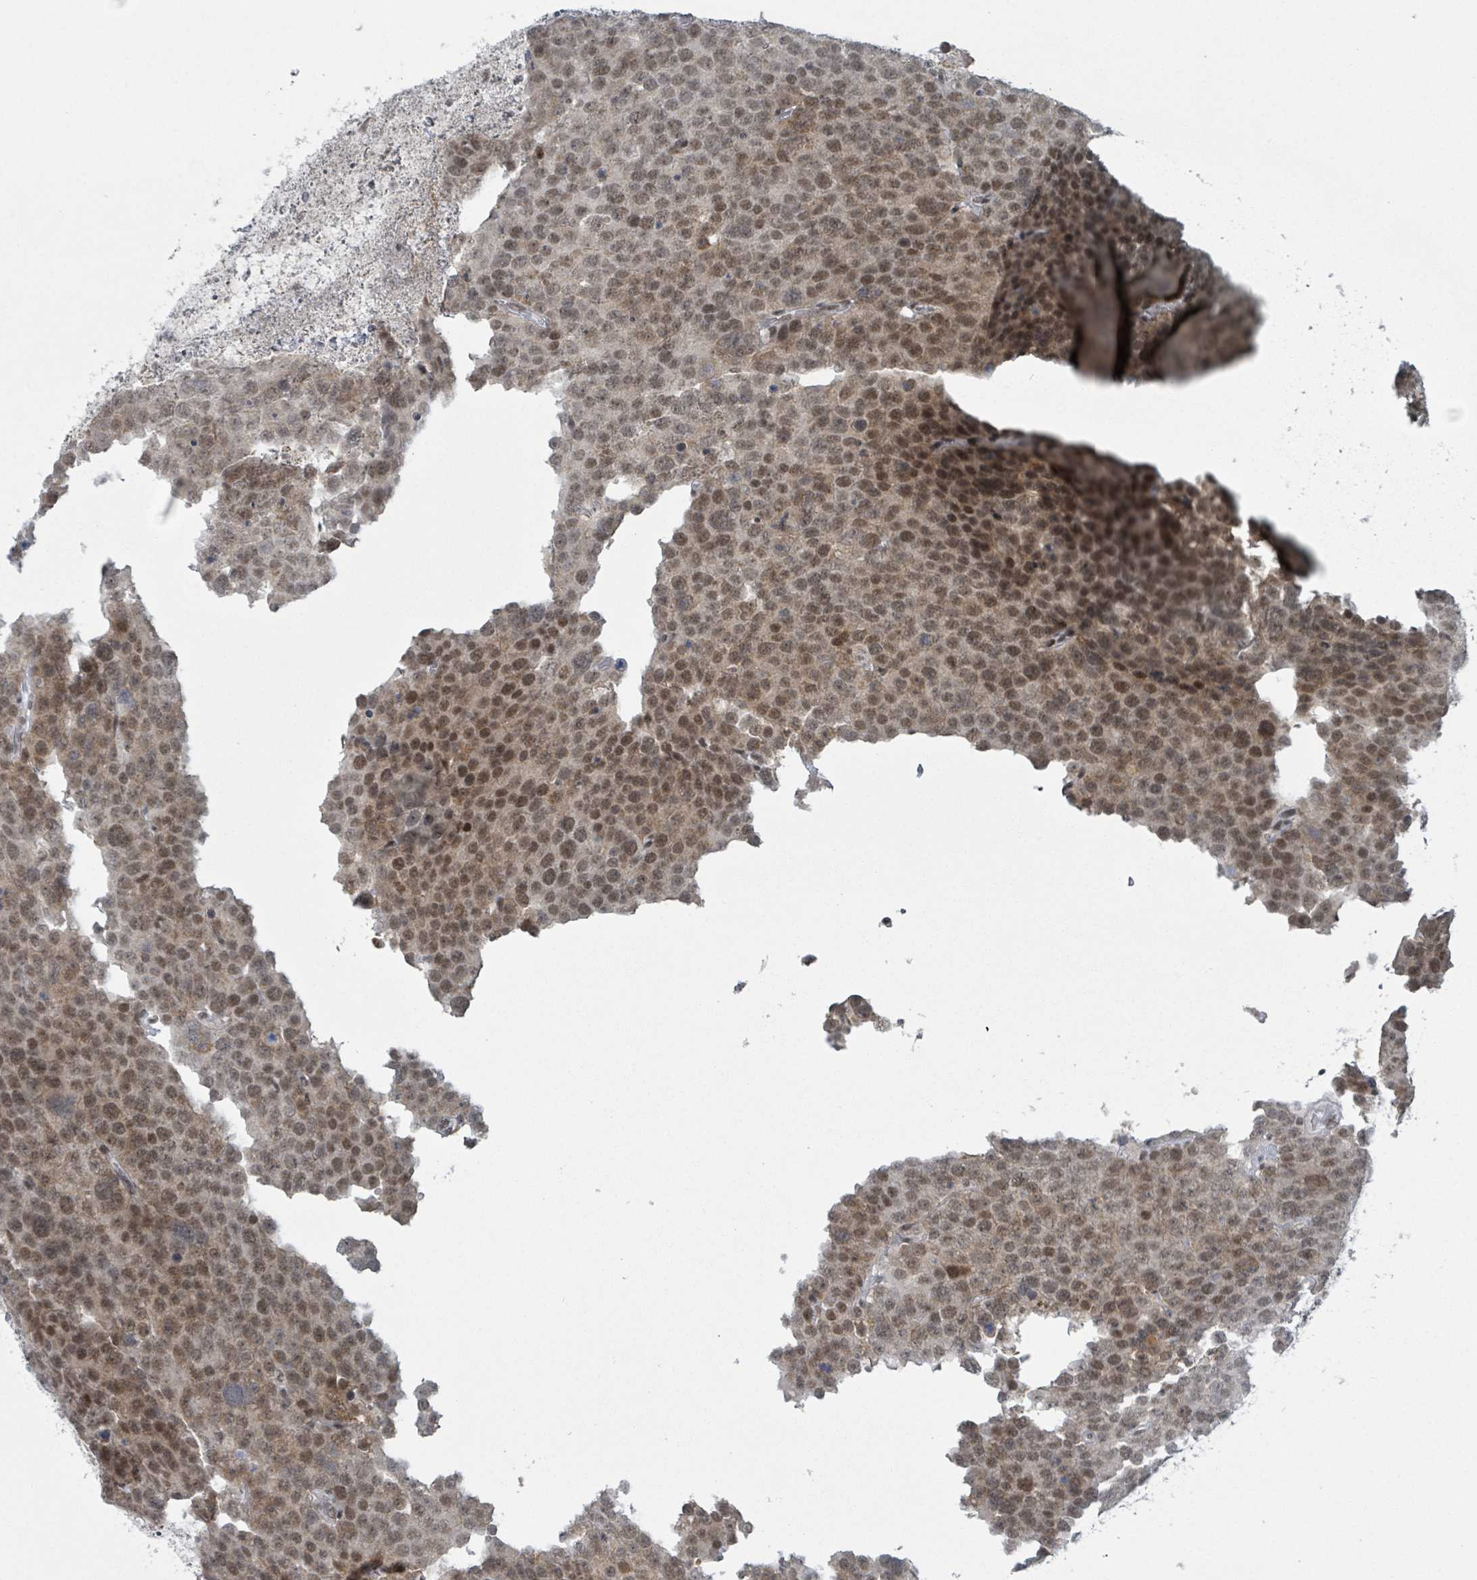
{"staining": {"intensity": "strong", "quantity": "25%-75%", "location": "nuclear"}, "tissue": "testis cancer", "cell_type": "Tumor cells", "image_type": "cancer", "snomed": [{"axis": "morphology", "description": "Seminoma, NOS"}, {"axis": "topography", "description": "Testis"}], "caption": "Protein staining by immunohistochemistry (IHC) reveals strong nuclear expression in approximately 25%-75% of tumor cells in testis seminoma.", "gene": "BANP", "patient": {"sex": "male", "age": 71}}